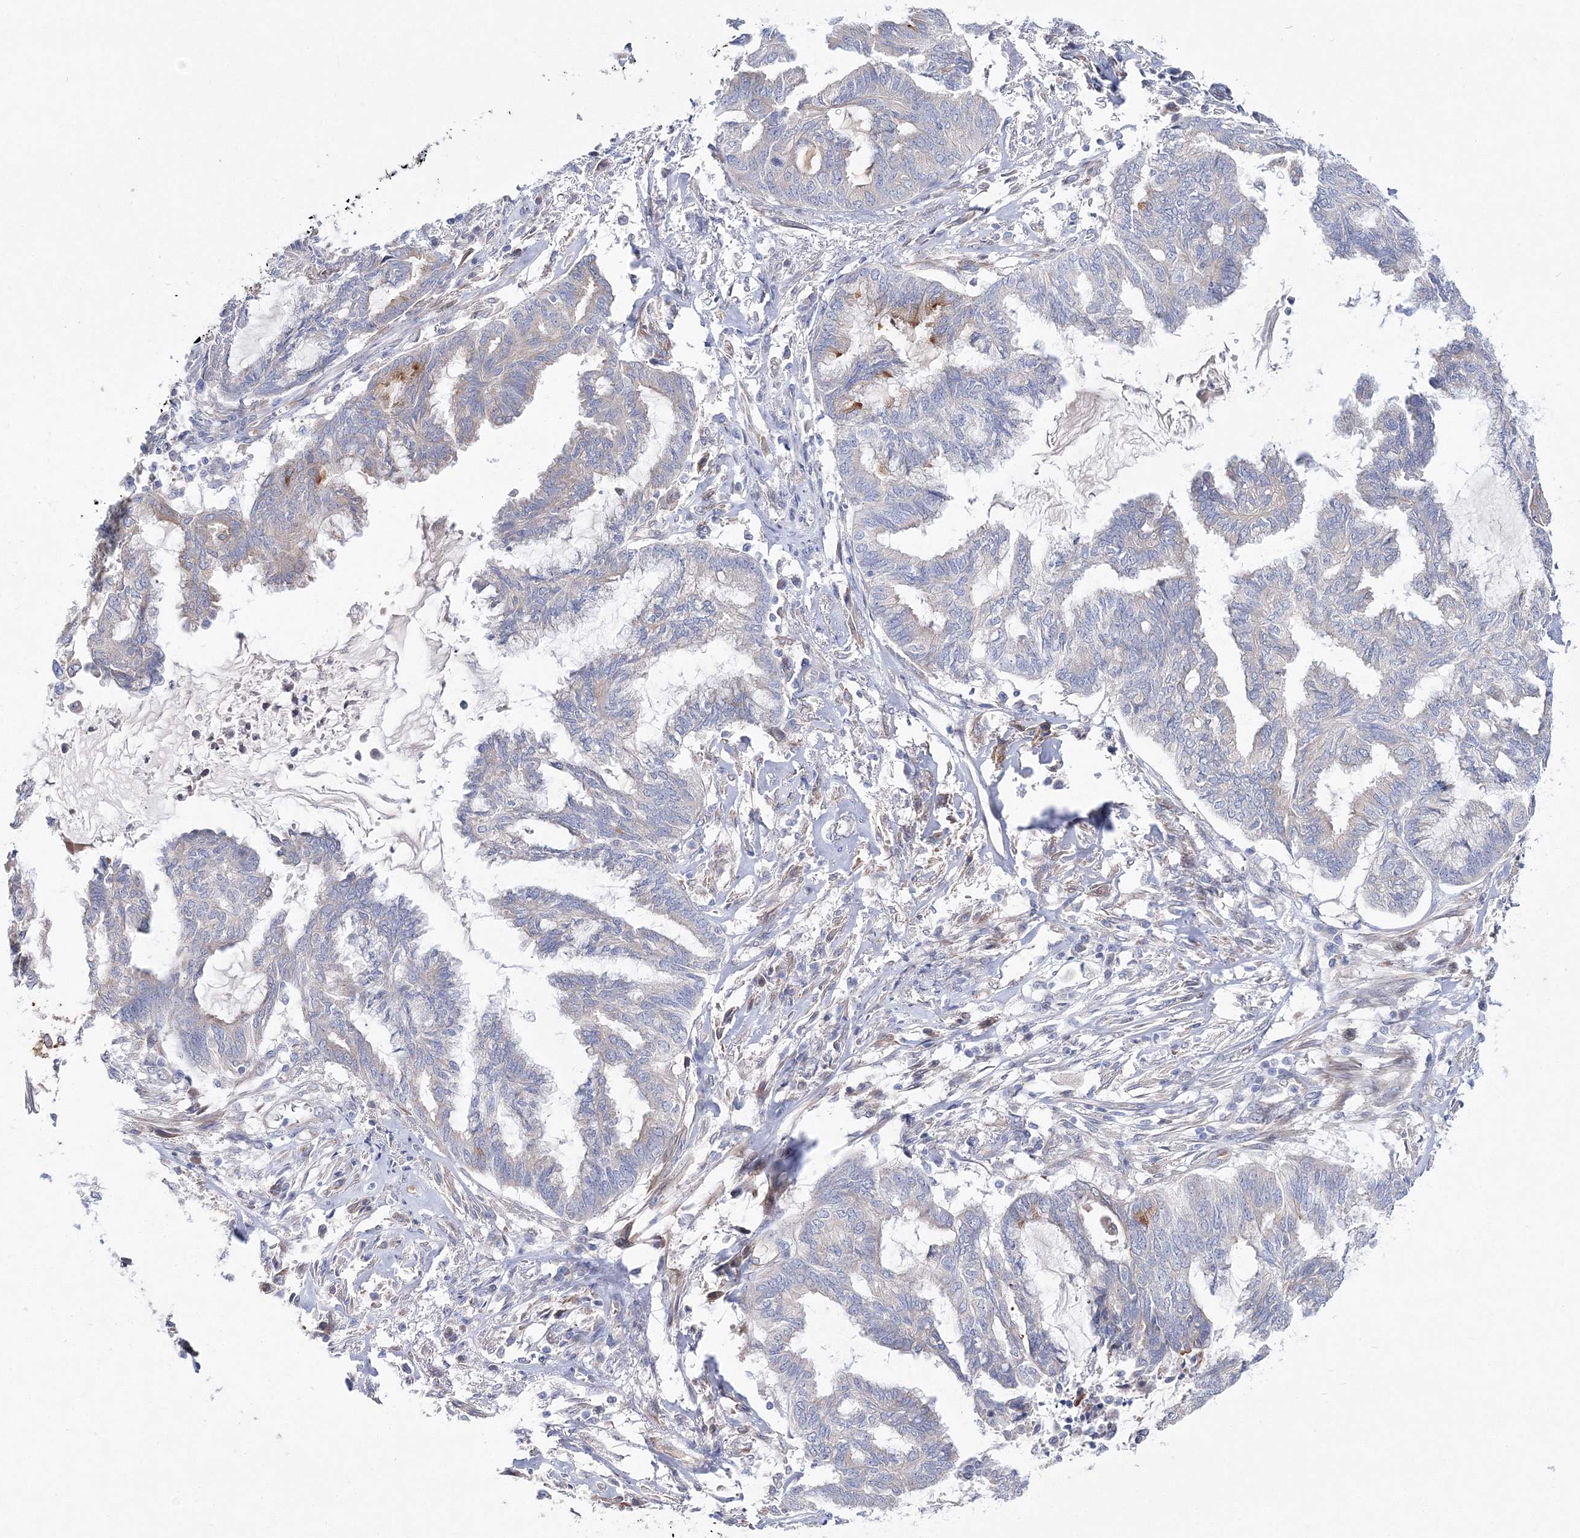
{"staining": {"intensity": "negative", "quantity": "none", "location": "none"}, "tissue": "endometrial cancer", "cell_type": "Tumor cells", "image_type": "cancer", "snomed": [{"axis": "morphology", "description": "Adenocarcinoma, NOS"}, {"axis": "topography", "description": "Endometrium"}], "caption": "Endometrial adenocarcinoma was stained to show a protein in brown. There is no significant staining in tumor cells.", "gene": "ARHGAP32", "patient": {"sex": "female", "age": 86}}